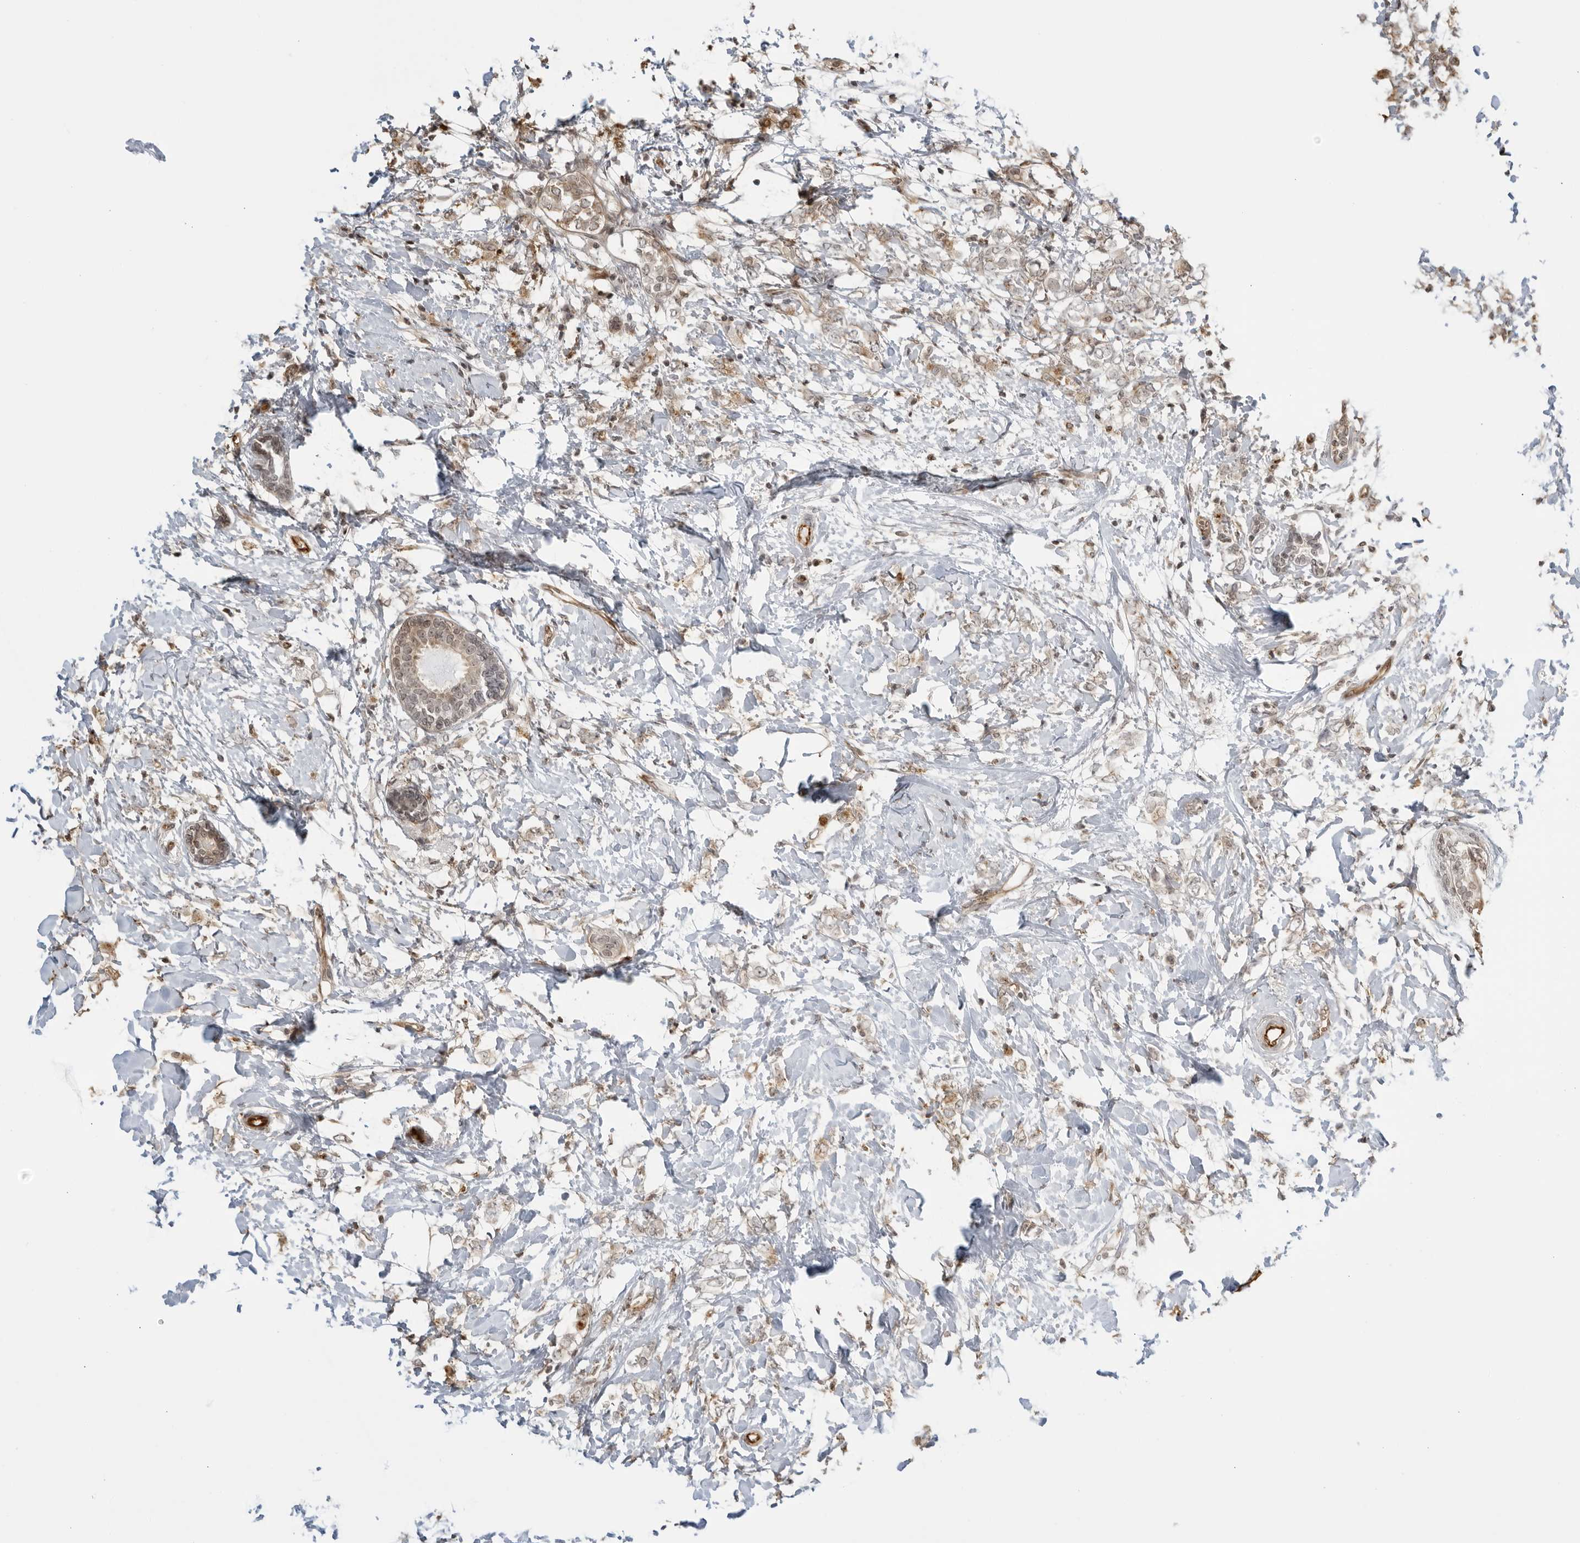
{"staining": {"intensity": "weak", "quantity": ">75%", "location": "cytoplasmic/membranous"}, "tissue": "breast cancer", "cell_type": "Tumor cells", "image_type": "cancer", "snomed": [{"axis": "morphology", "description": "Normal tissue, NOS"}, {"axis": "morphology", "description": "Lobular carcinoma"}, {"axis": "topography", "description": "Breast"}], "caption": "Protein analysis of breast lobular carcinoma tissue exhibits weak cytoplasmic/membranous expression in about >75% of tumor cells.", "gene": "TCF21", "patient": {"sex": "female", "age": 47}}